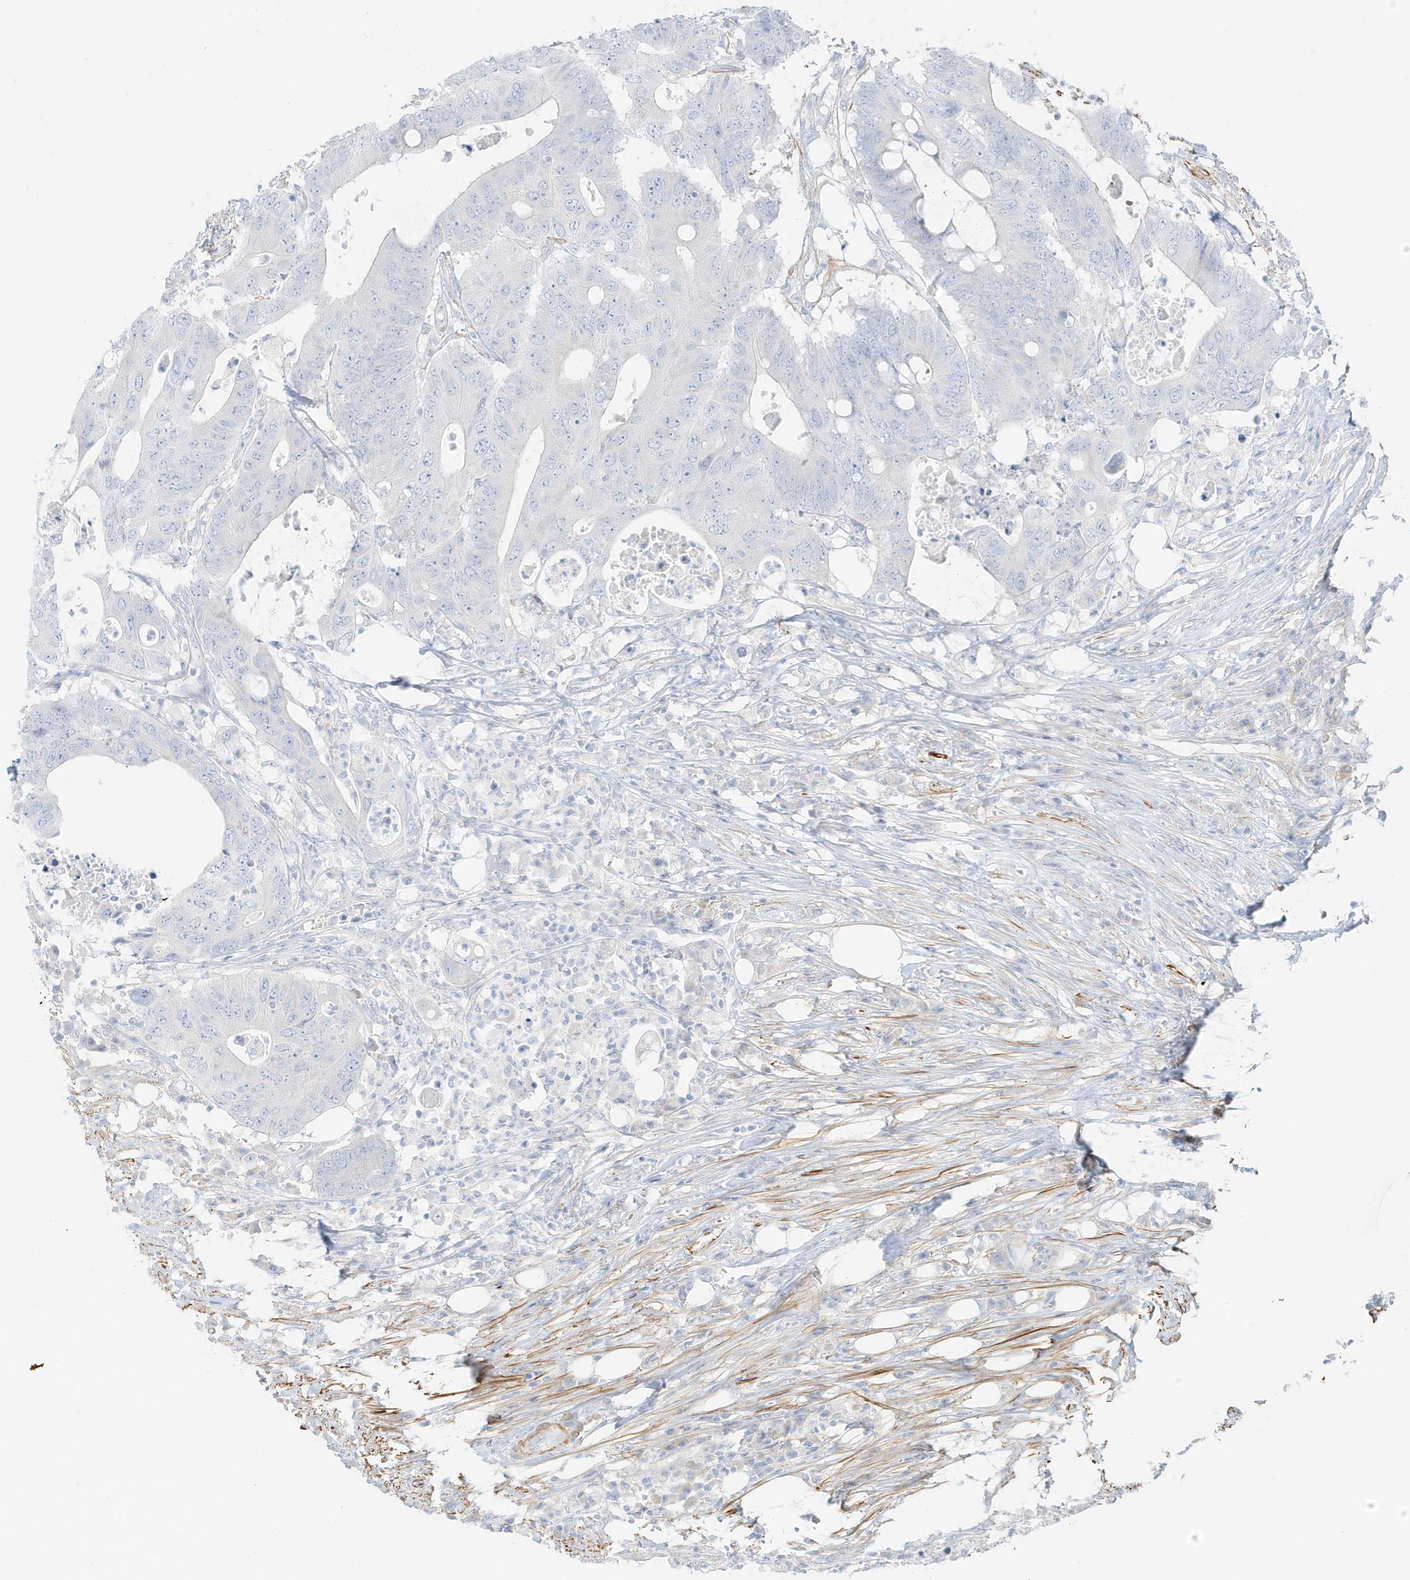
{"staining": {"intensity": "negative", "quantity": "none", "location": "none"}, "tissue": "colorectal cancer", "cell_type": "Tumor cells", "image_type": "cancer", "snomed": [{"axis": "morphology", "description": "Adenocarcinoma, NOS"}, {"axis": "topography", "description": "Colon"}], "caption": "IHC image of human adenocarcinoma (colorectal) stained for a protein (brown), which displays no expression in tumor cells.", "gene": "SLC22A13", "patient": {"sex": "male", "age": 71}}